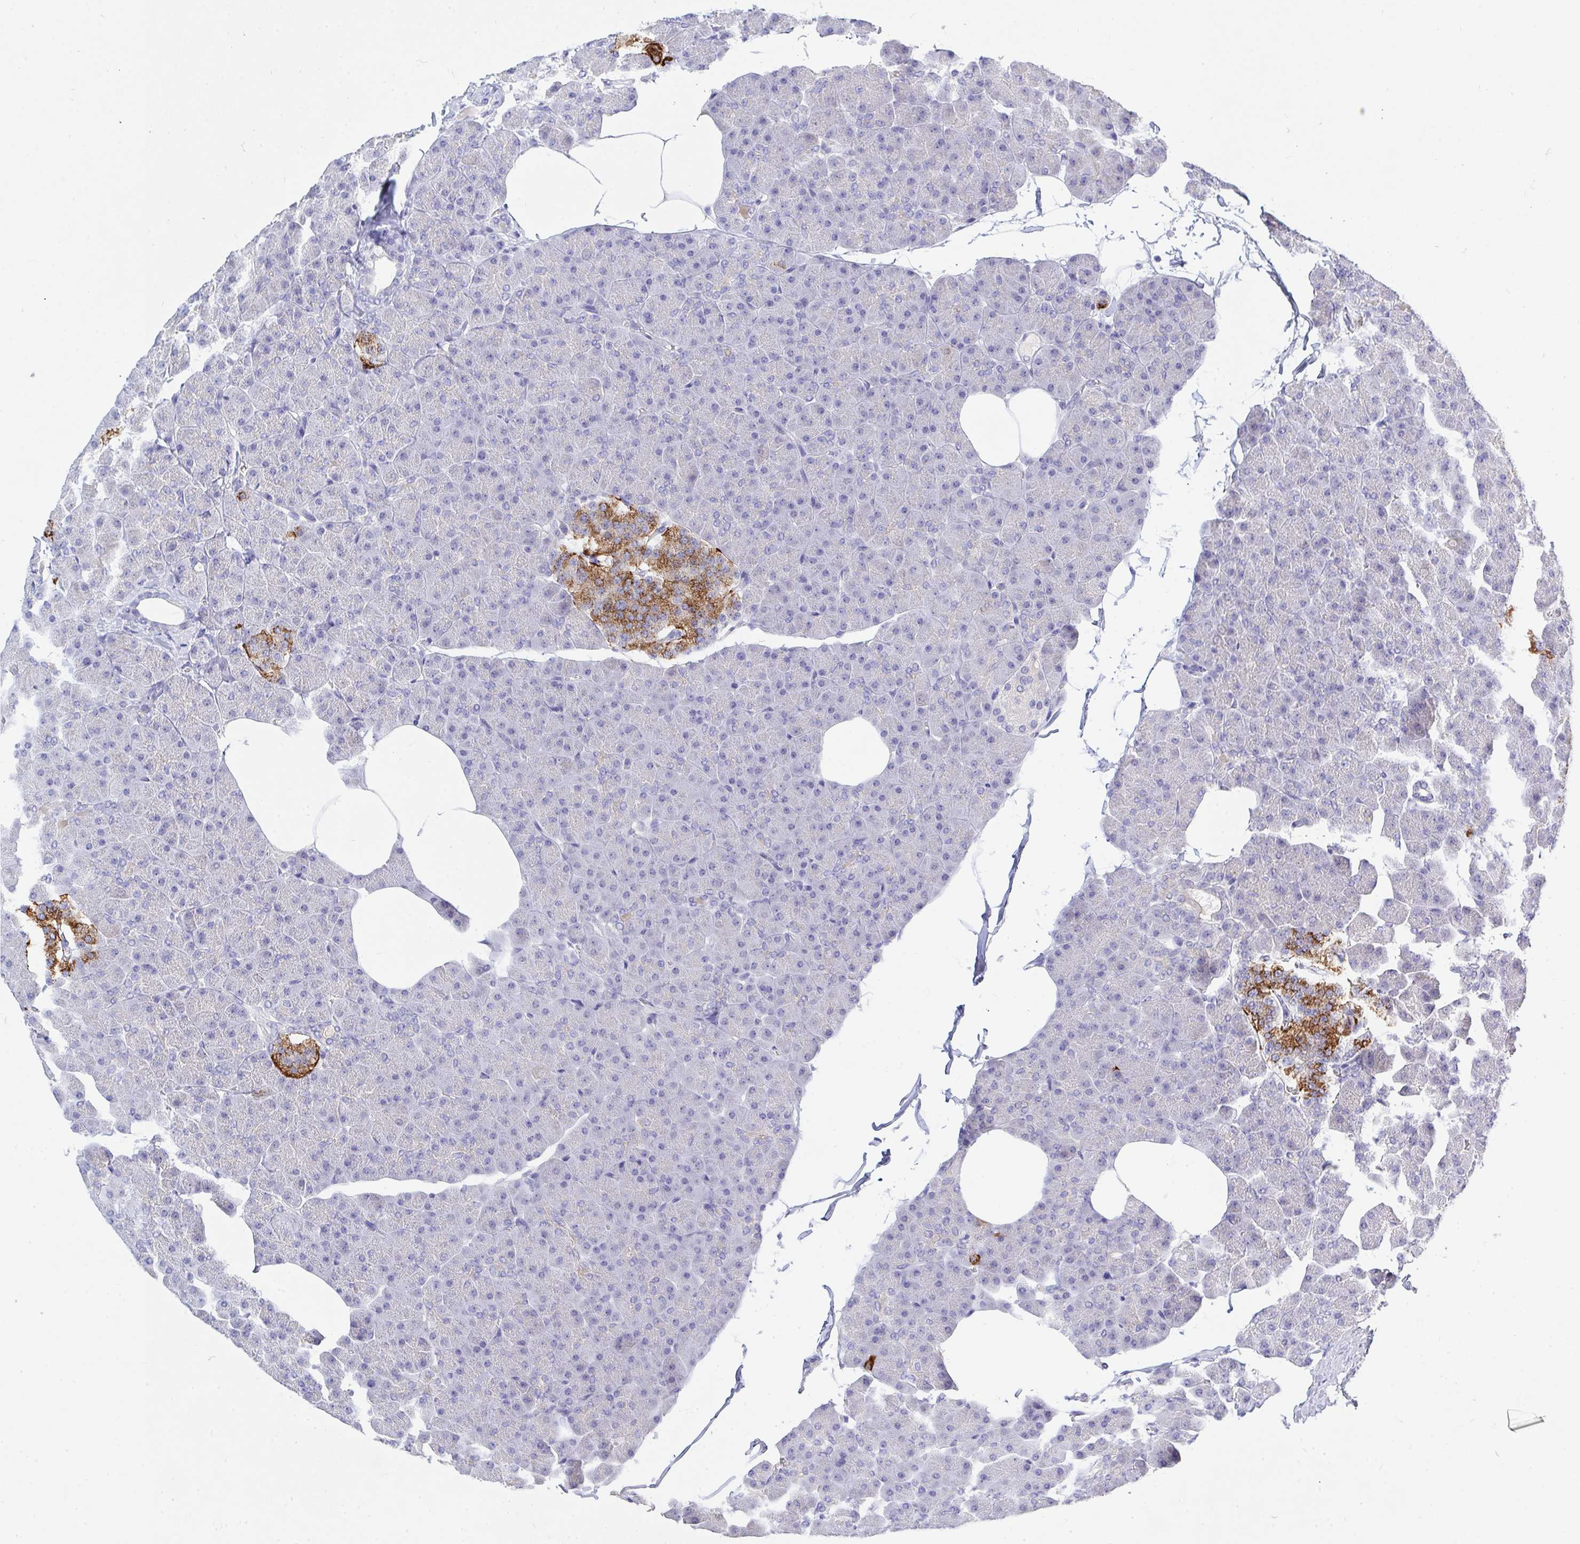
{"staining": {"intensity": "negative", "quantity": "none", "location": "none"}, "tissue": "pancreas", "cell_type": "Exocrine glandular cells", "image_type": "normal", "snomed": [{"axis": "morphology", "description": "Normal tissue, NOS"}, {"axis": "topography", "description": "Pancreas"}], "caption": "DAB immunohistochemical staining of normal human pancreas shows no significant staining in exocrine glandular cells.", "gene": "ZNF561", "patient": {"sex": "male", "age": 35}}